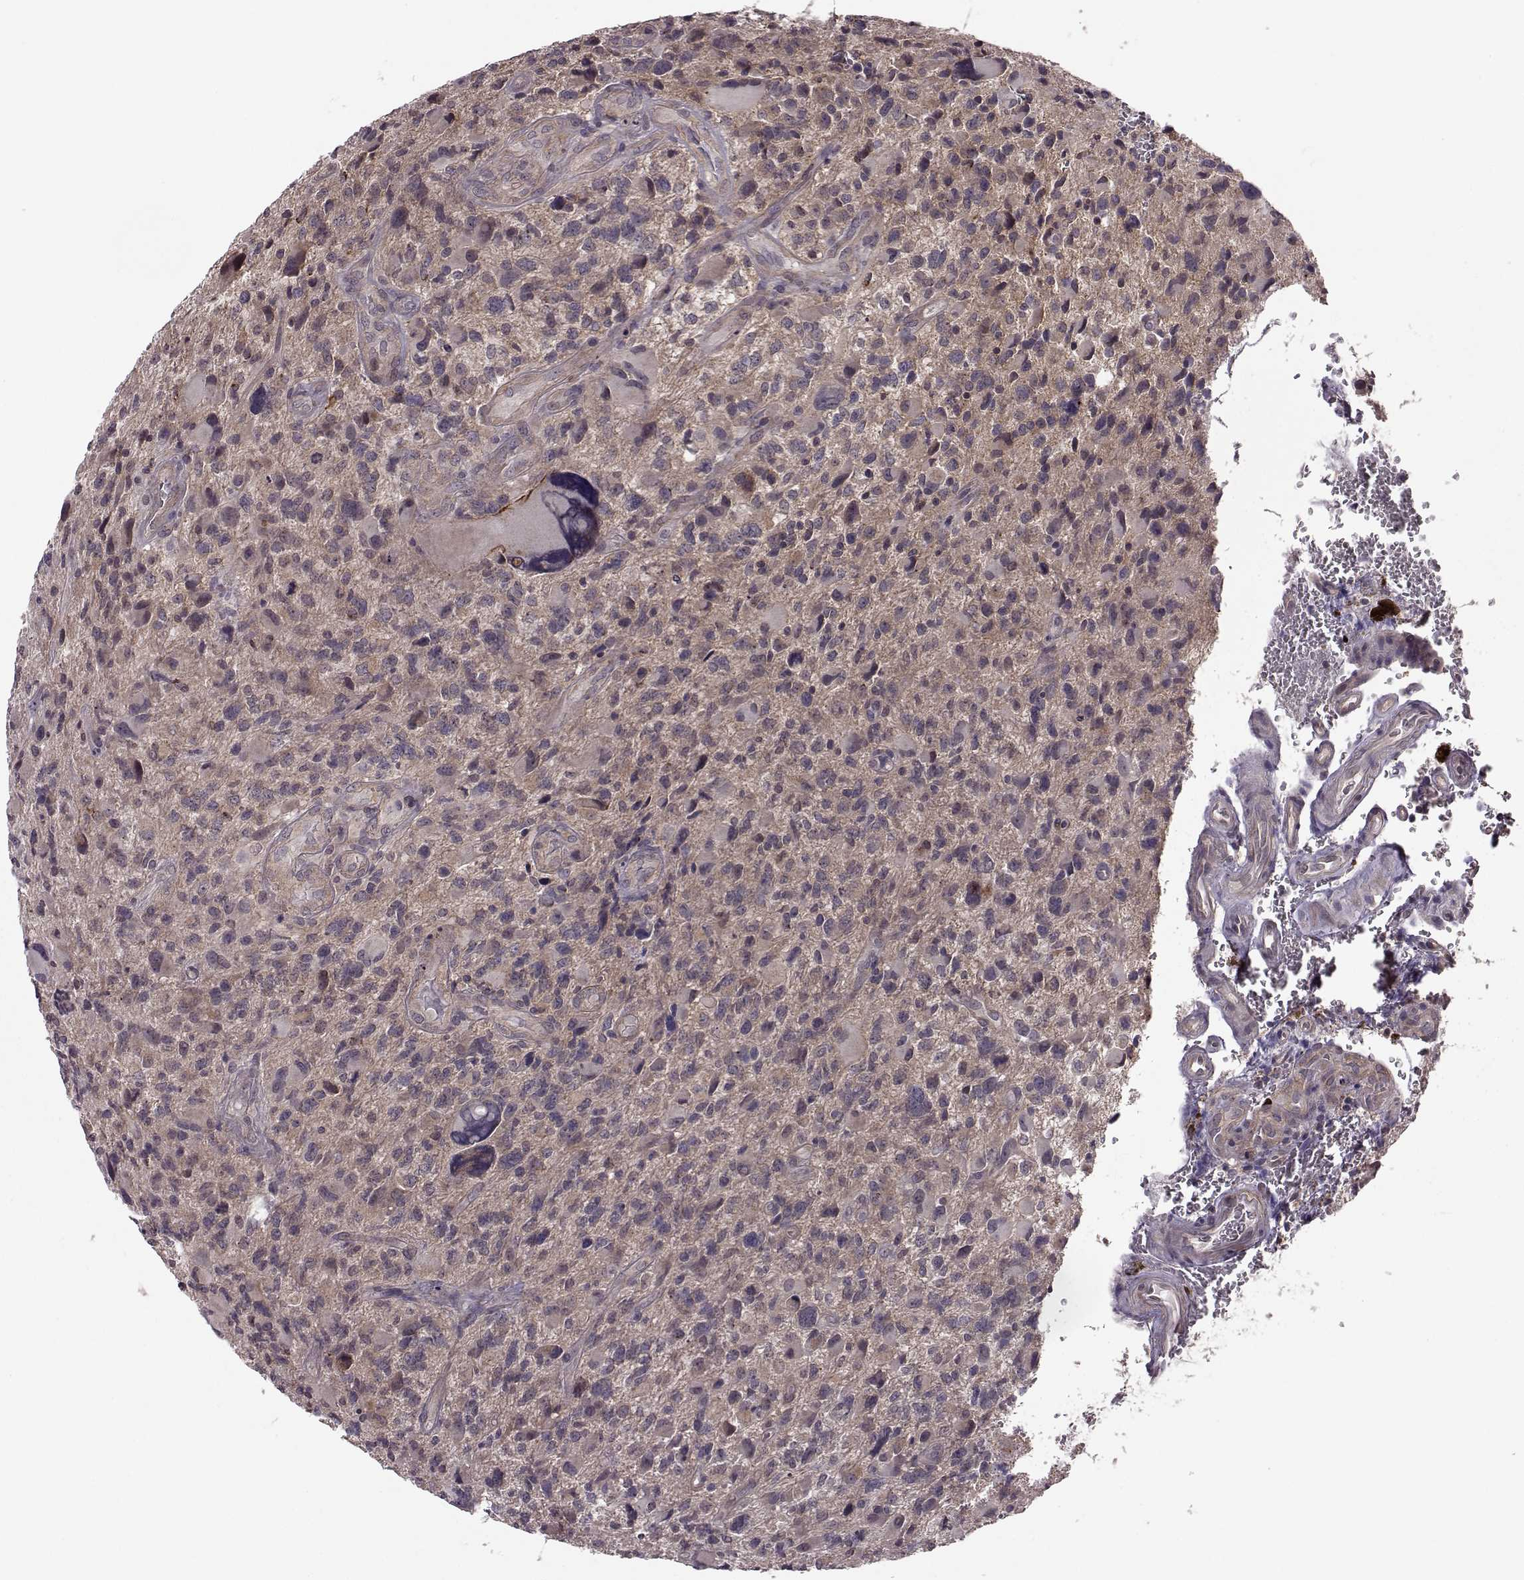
{"staining": {"intensity": "negative", "quantity": "none", "location": "none"}, "tissue": "glioma", "cell_type": "Tumor cells", "image_type": "cancer", "snomed": [{"axis": "morphology", "description": "Glioma, malignant, NOS"}, {"axis": "morphology", "description": "Glioma, malignant, High grade"}, {"axis": "topography", "description": "Brain"}], "caption": "Immunohistochemistry (IHC) histopathology image of human malignant glioma (high-grade) stained for a protein (brown), which exhibits no staining in tumor cells.", "gene": "FNIP2", "patient": {"sex": "female", "age": 71}}